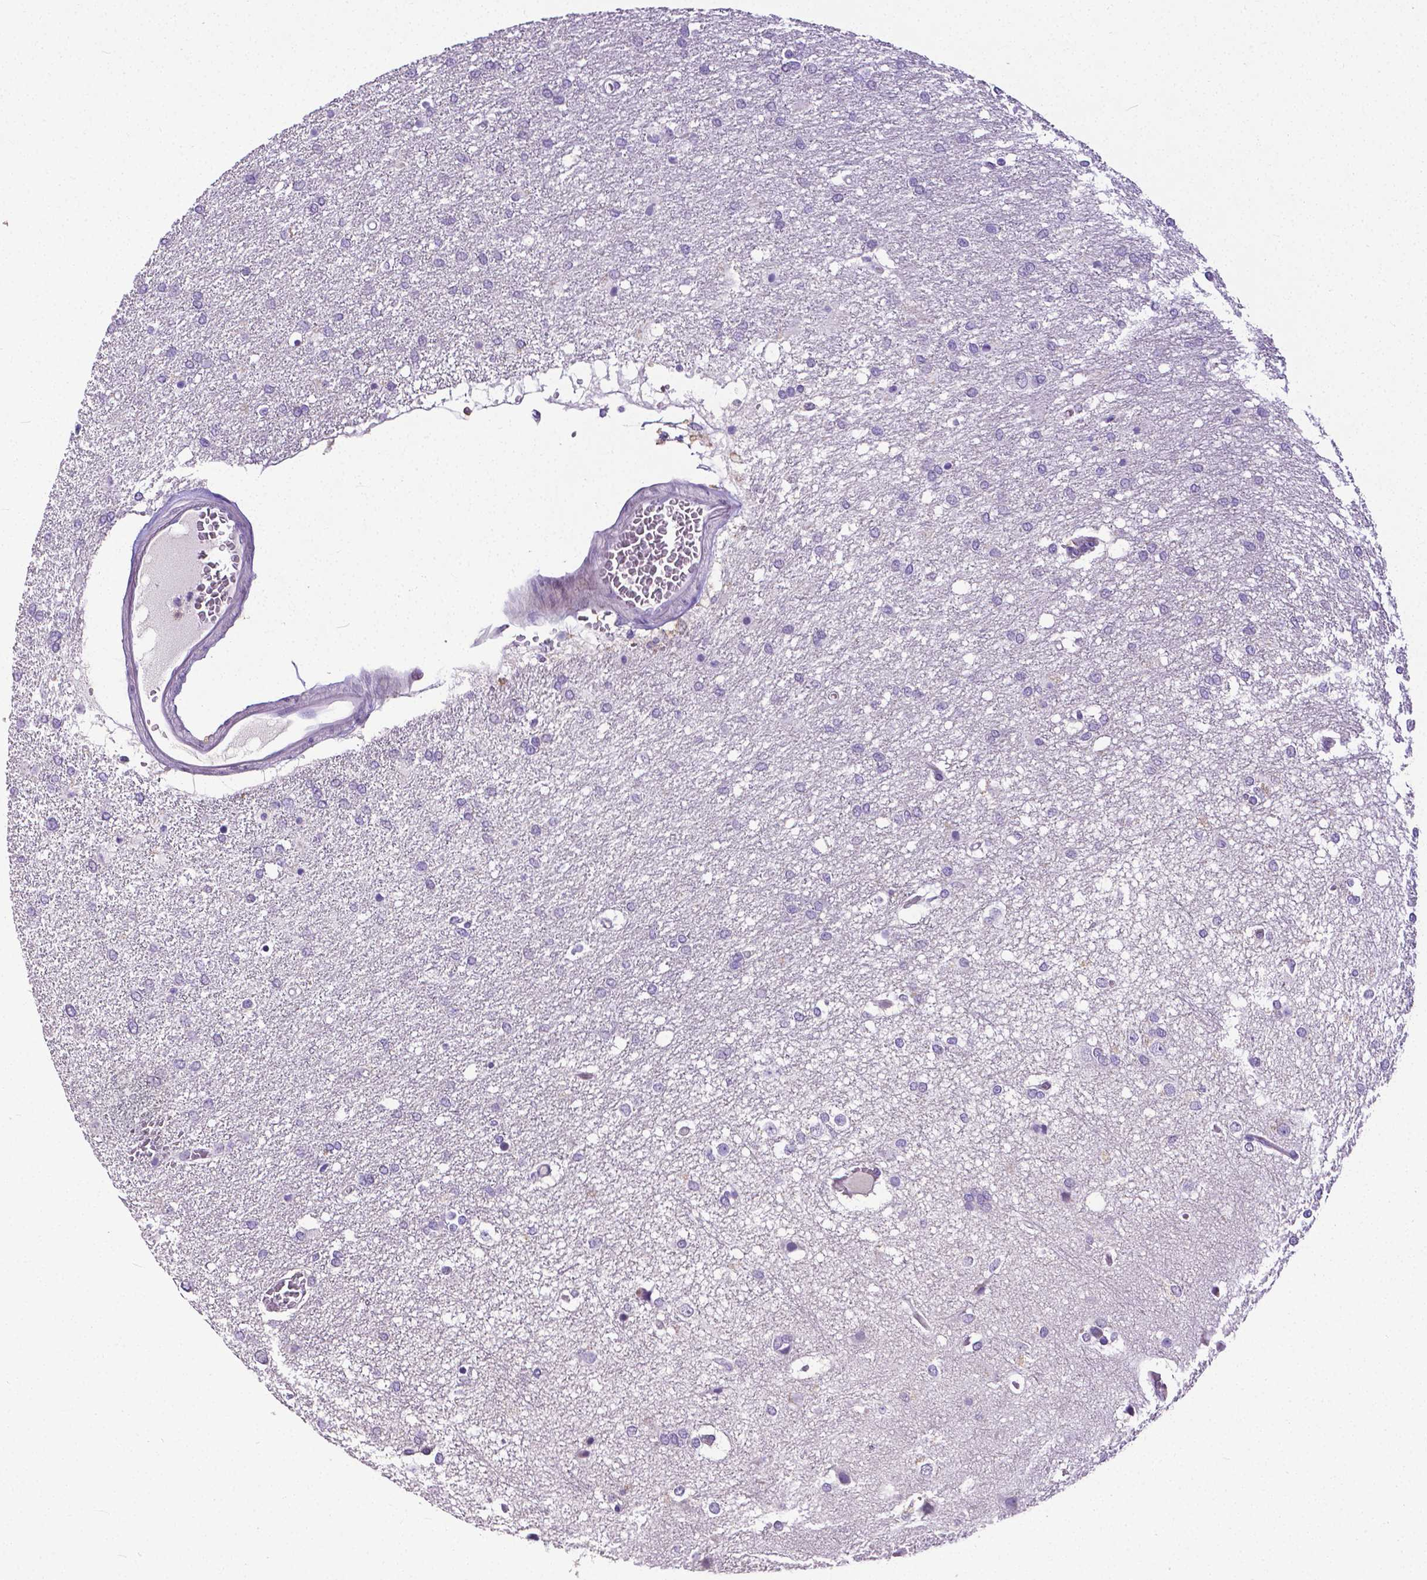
{"staining": {"intensity": "negative", "quantity": "none", "location": "none"}, "tissue": "glioma", "cell_type": "Tumor cells", "image_type": "cancer", "snomed": [{"axis": "morphology", "description": "Glioma, malignant, High grade"}, {"axis": "topography", "description": "Brain"}], "caption": "This is an IHC image of human malignant glioma (high-grade). There is no positivity in tumor cells.", "gene": "CD4", "patient": {"sex": "female", "age": 61}}